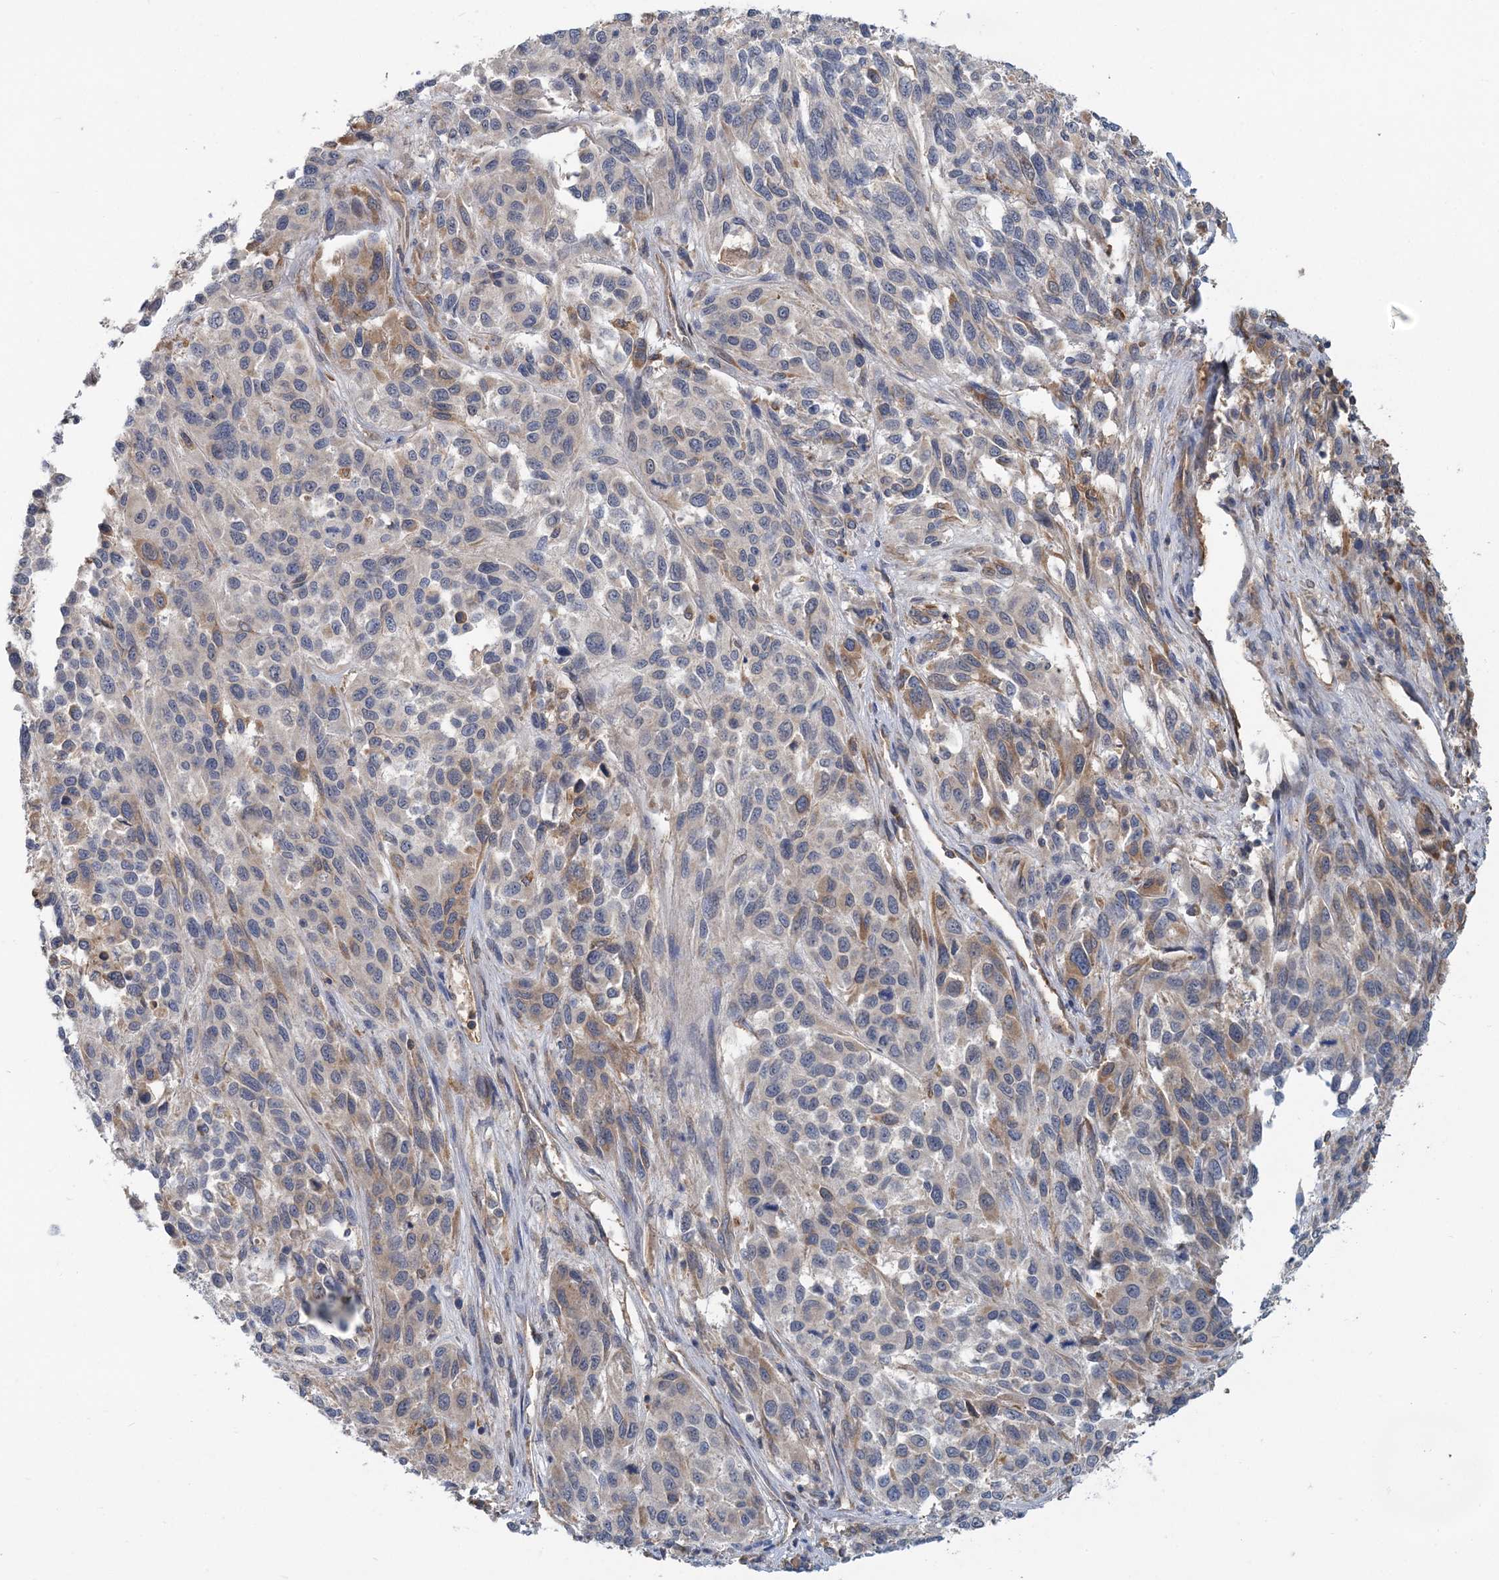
{"staining": {"intensity": "weak", "quantity": "<25%", "location": "cytoplasmic/membranous"}, "tissue": "melanoma", "cell_type": "Tumor cells", "image_type": "cancer", "snomed": [{"axis": "morphology", "description": "Malignant melanoma, Metastatic site"}, {"axis": "topography", "description": "Lymph node"}], "caption": "A photomicrograph of human malignant melanoma (metastatic site) is negative for staining in tumor cells.", "gene": "RNF25", "patient": {"sex": "male", "age": 61}}